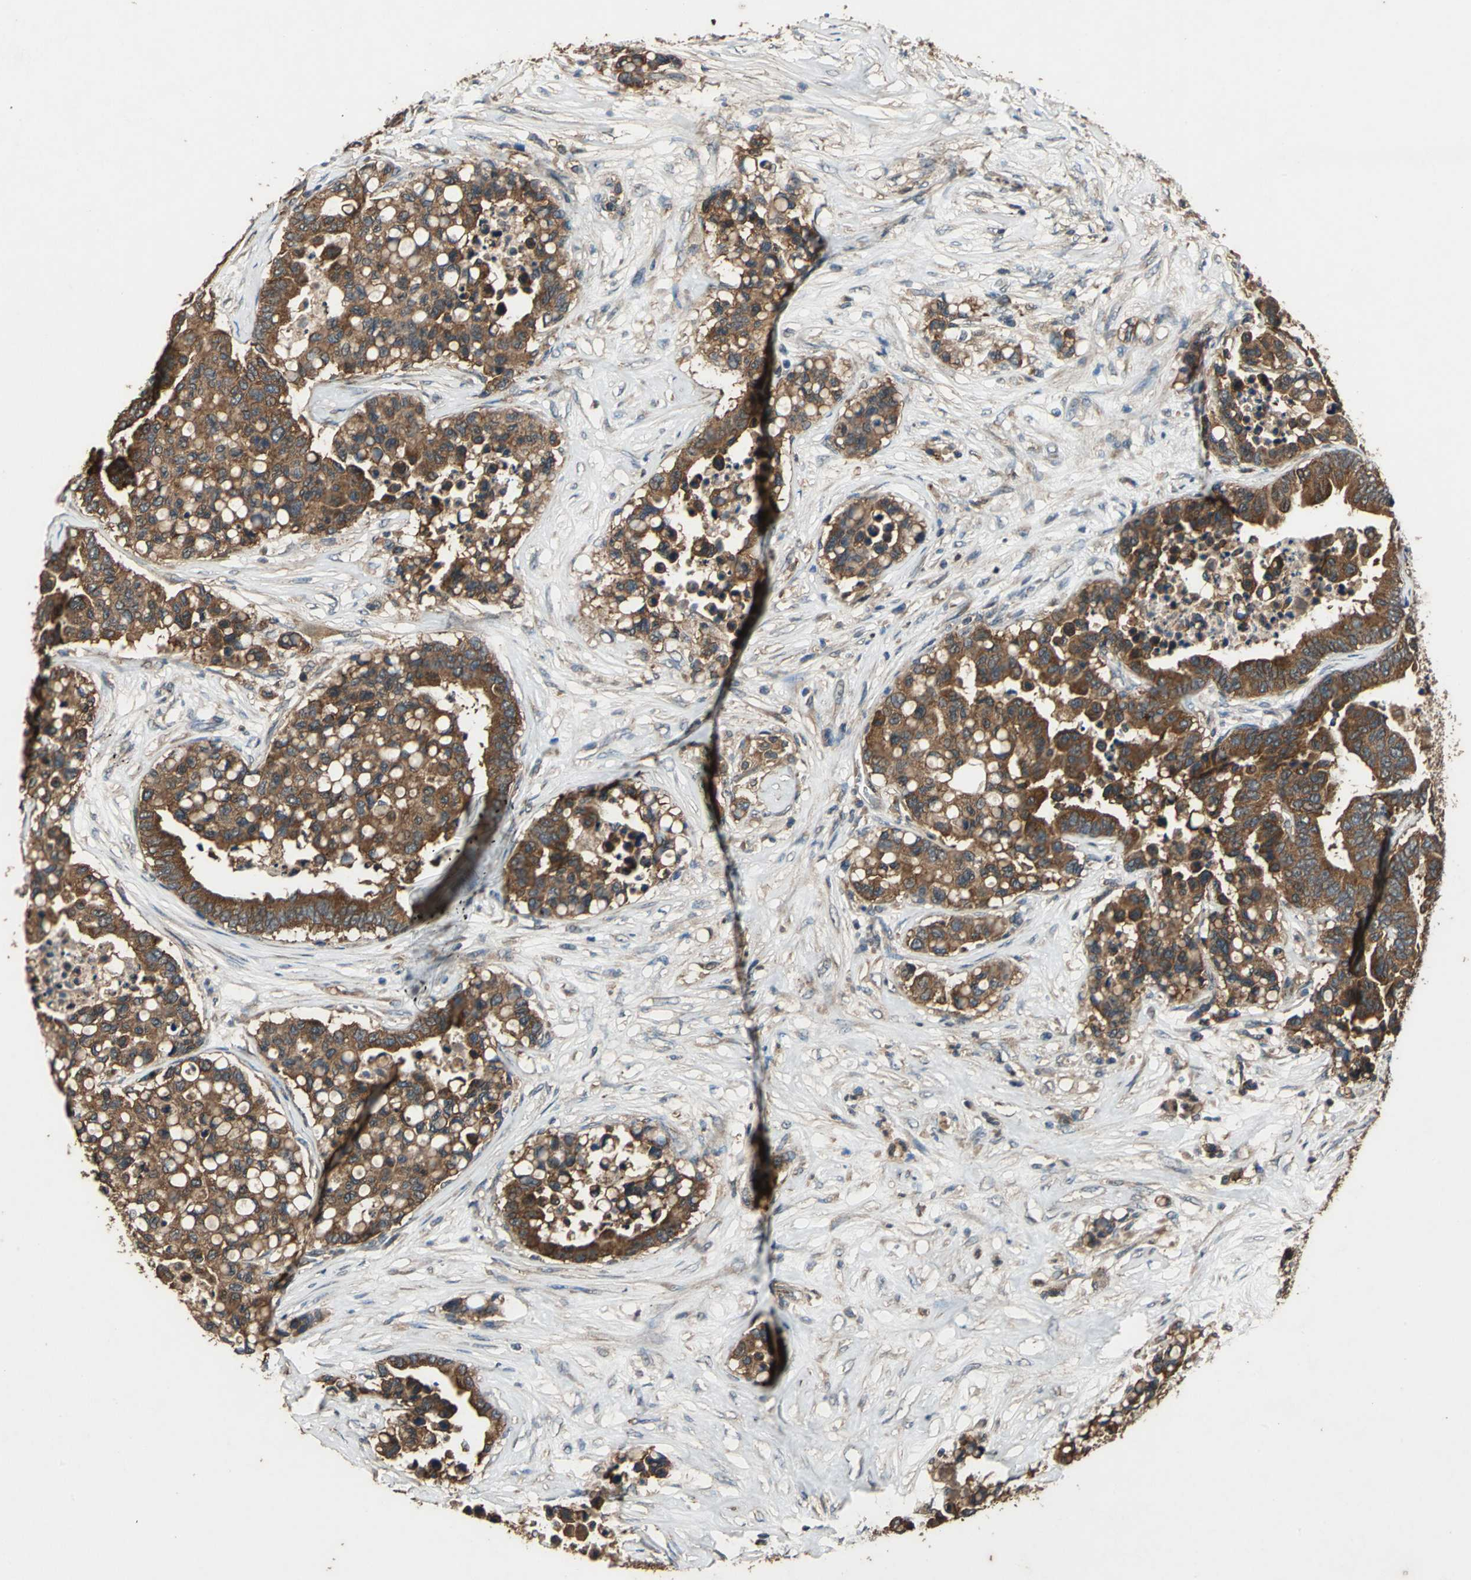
{"staining": {"intensity": "strong", "quantity": ">75%", "location": "cytoplasmic/membranous"}, "tissue": "colorectal cancer", "cell_type": "Tumor cells", "image_type": "cancer", "snomed": [{"axis": "morphology", "description": "Adenocarcinoma, NOS"}, {"axis": "topography", "description": "Colon"}], "caption": "This photomicrograph demonstrates IHC staining of colorectal adenocarcinoma, with high strong cytoplasmic/membranous expression in approximately >75% of tumor cells.", "gene": "ZNF608", "patient": {"sex": "male", "age": 82}}